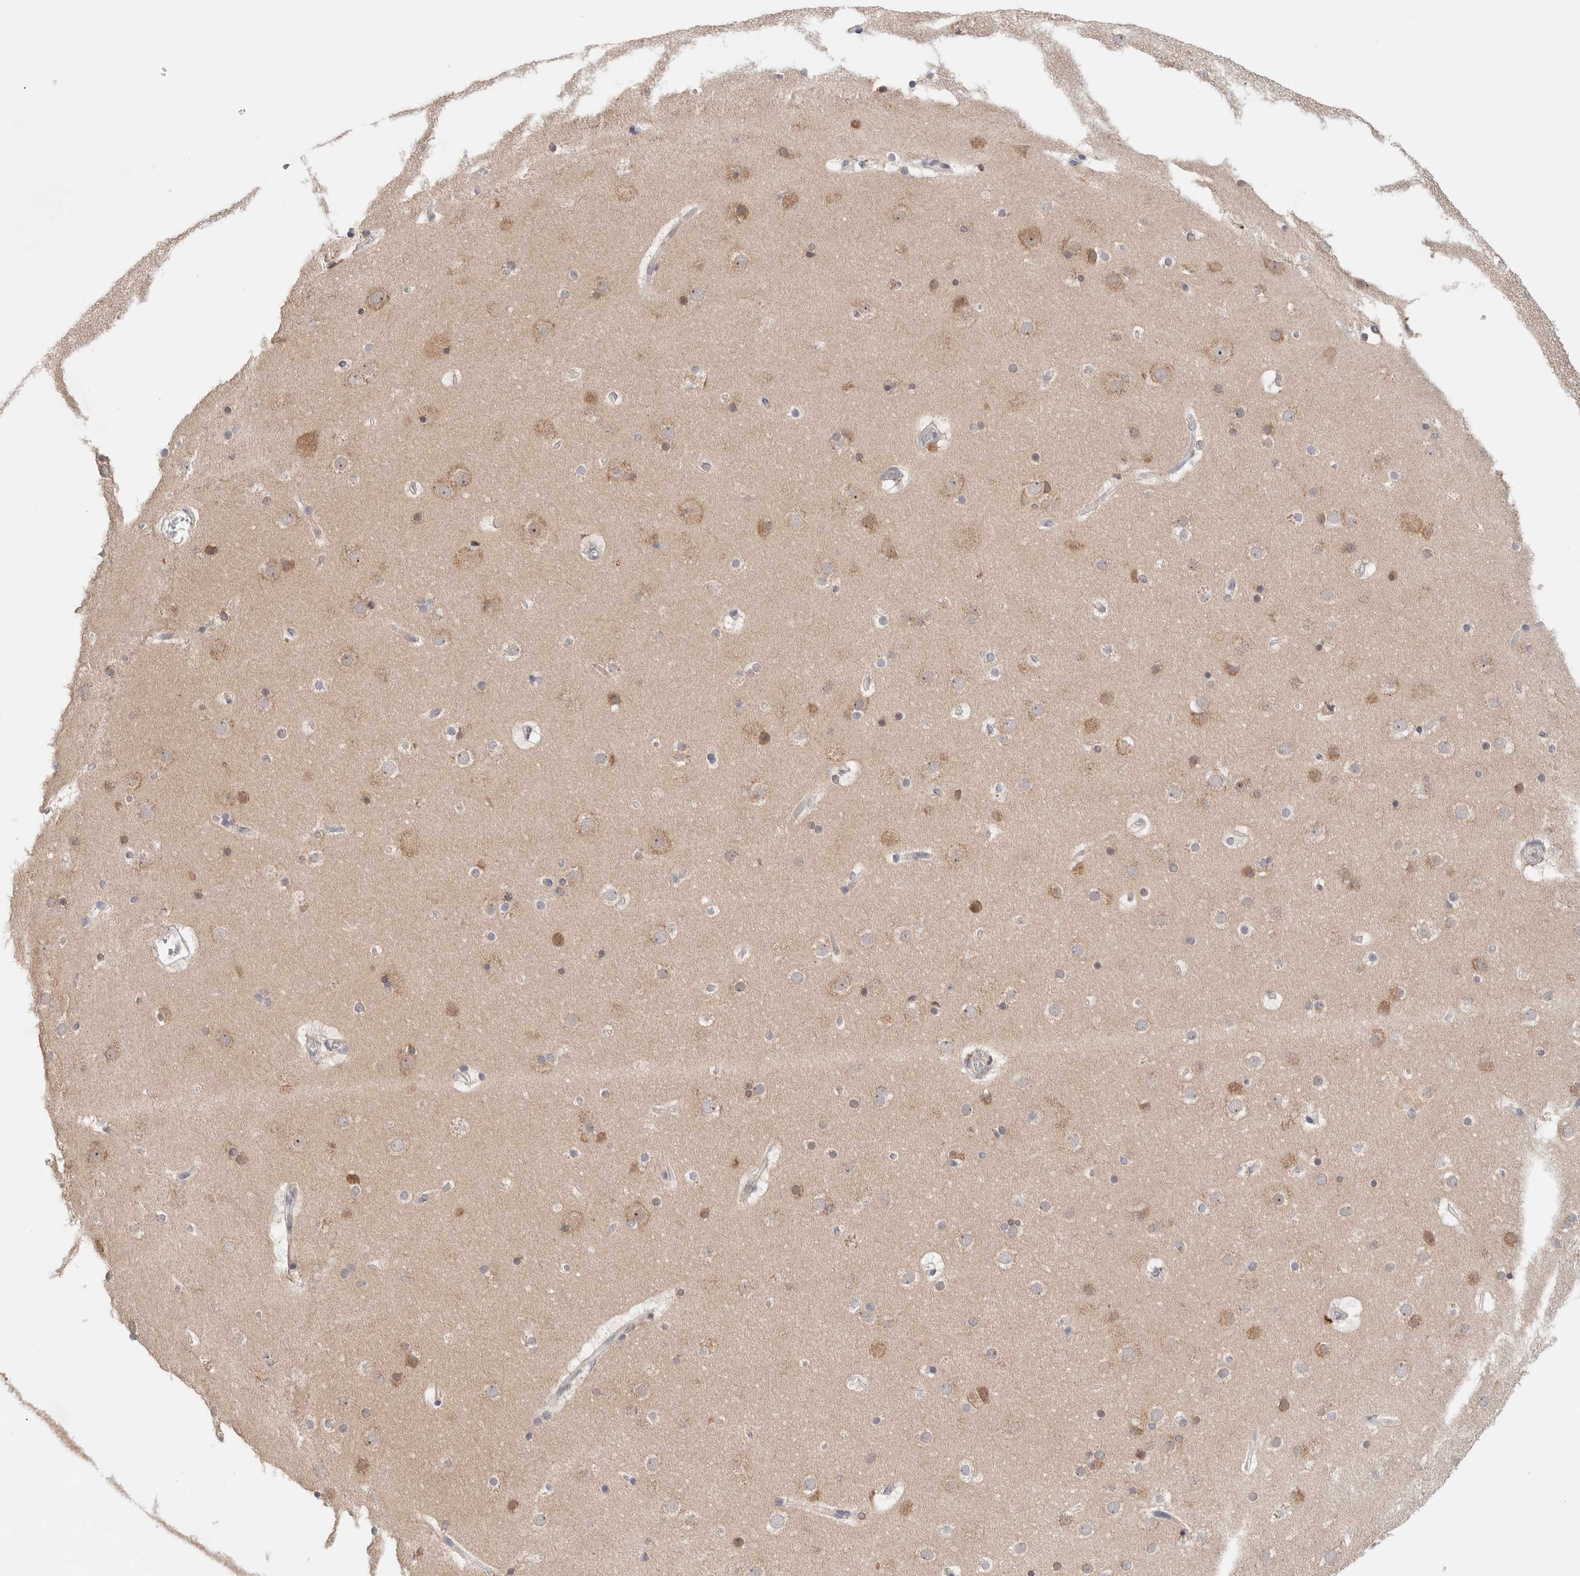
{"staining": {"intensity": "negative", "quantity": "none", "location": "none"}, "tissue": "cerebral cortex", "cell_type": "Endothelial cells", "image_type": "normal", "snomed": [{"axis": "morphology", "description": "Normal tissue, NOS"}, {"axis": "topography", "description": "Cerebral cortex"}], "caption": "Immunohistochemical staining of unremarkable human cerebral cortex shows no significant expression in endothelial cells. Brightfield microscopy of immunohistochemistry stained with DAB (3,3'-diaminobenzidine) (brown) and hematoxylin (blue), captured at high magnification.", "gene": "ERI3", "patient": {"sex": "male", "age": 57}}